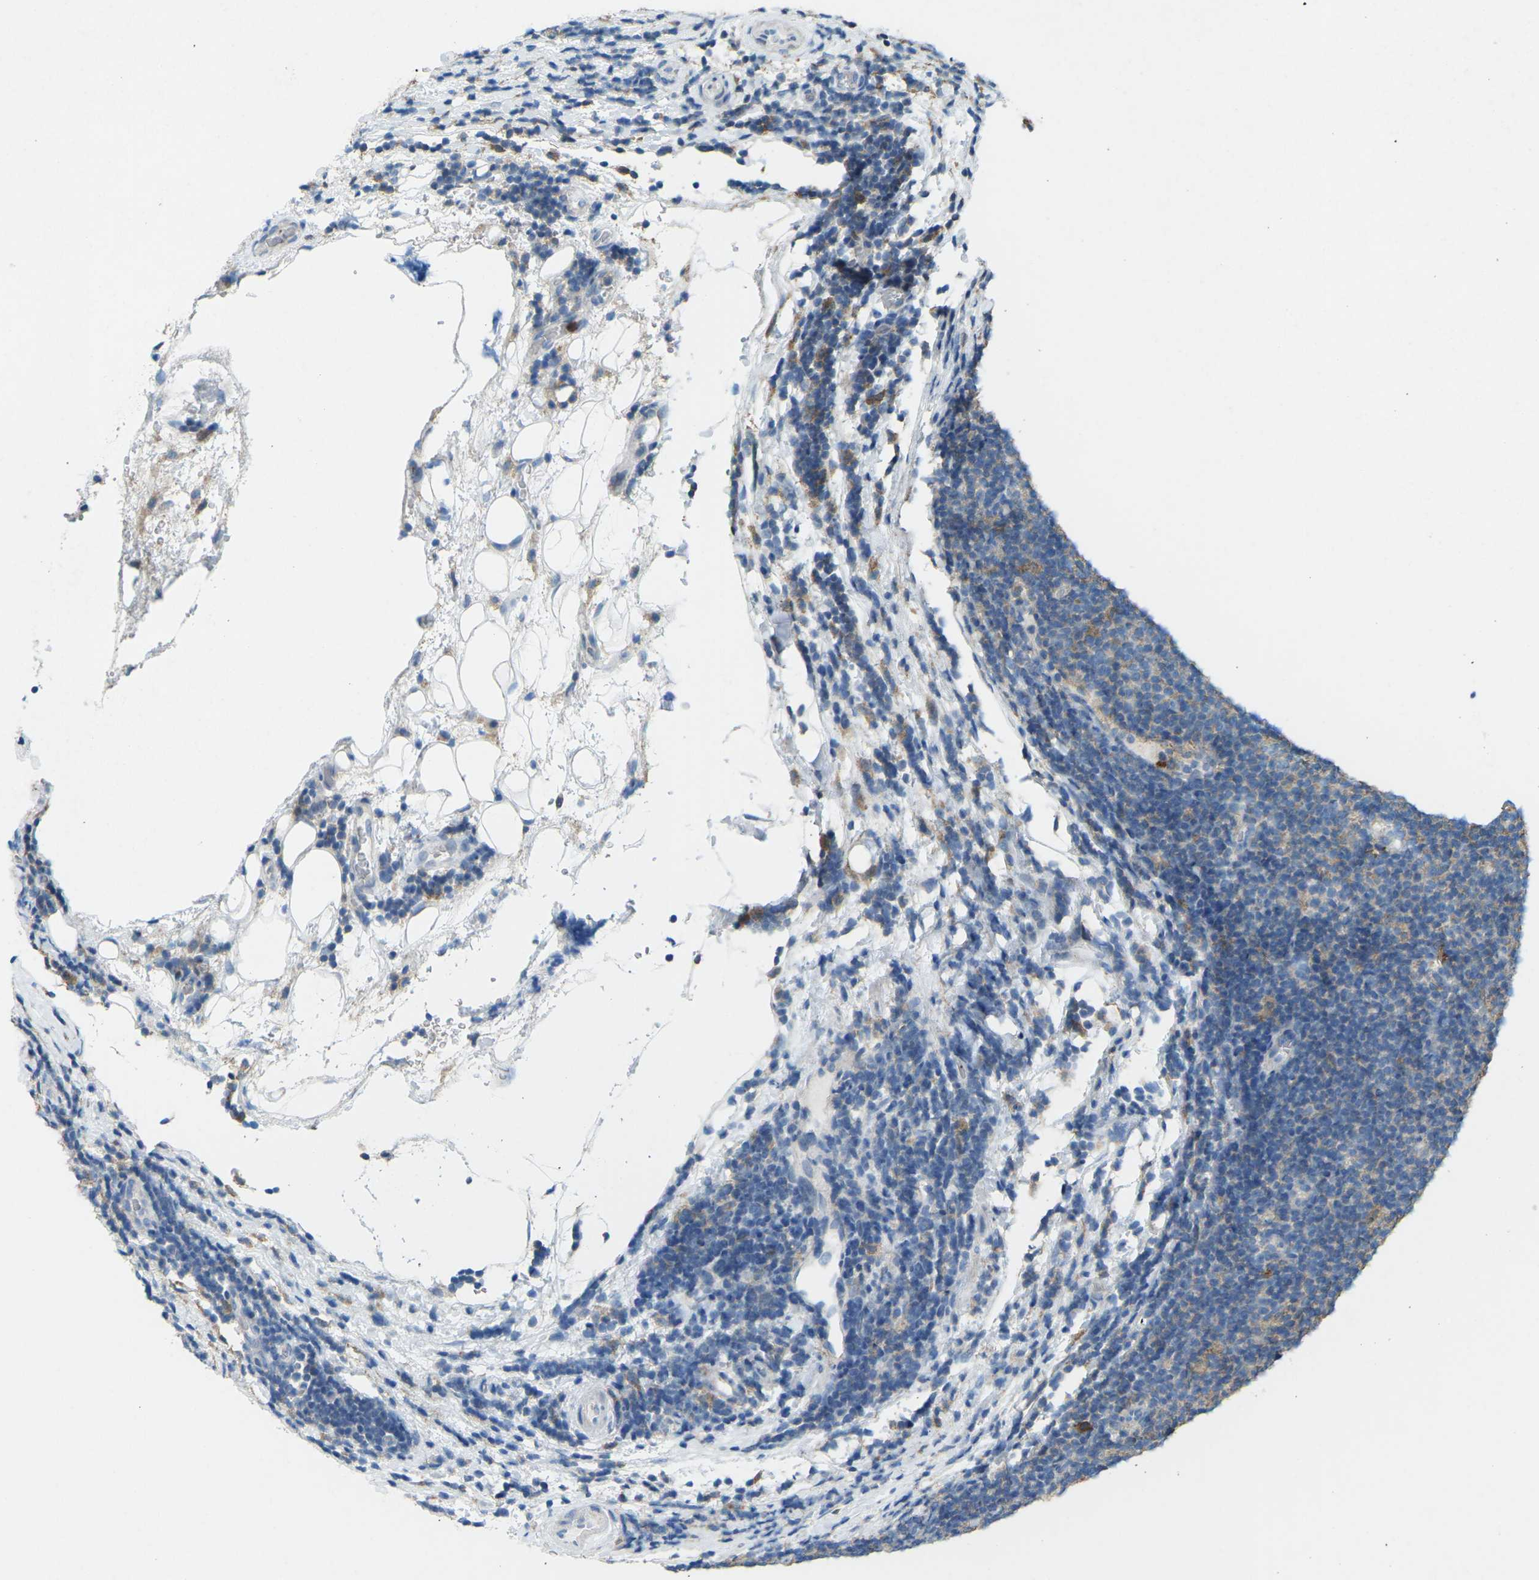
{"staining": {"intensity": "negative", "quantity": "none", "location": "none"}, "tissue": "lymphoma", "cell_type": "Tumor cells", "image_type": "cancer", "snomed": [{"axis": "morphology", "description": "Malignant lymphoma, non-Hodgkin's type, Low grade"}, {"axis": "topography", "description": "Lymph node"}], "caption": "Histopathology image shows no protein positivity in tumor cells of lymphoma tissue. Brightfield microscopy of IHC stained with DAB (brown) and hematoxylin (blue), captured at high magnification.", "gene": "STK11", "patient": {"sex": "male", "age": 83}}